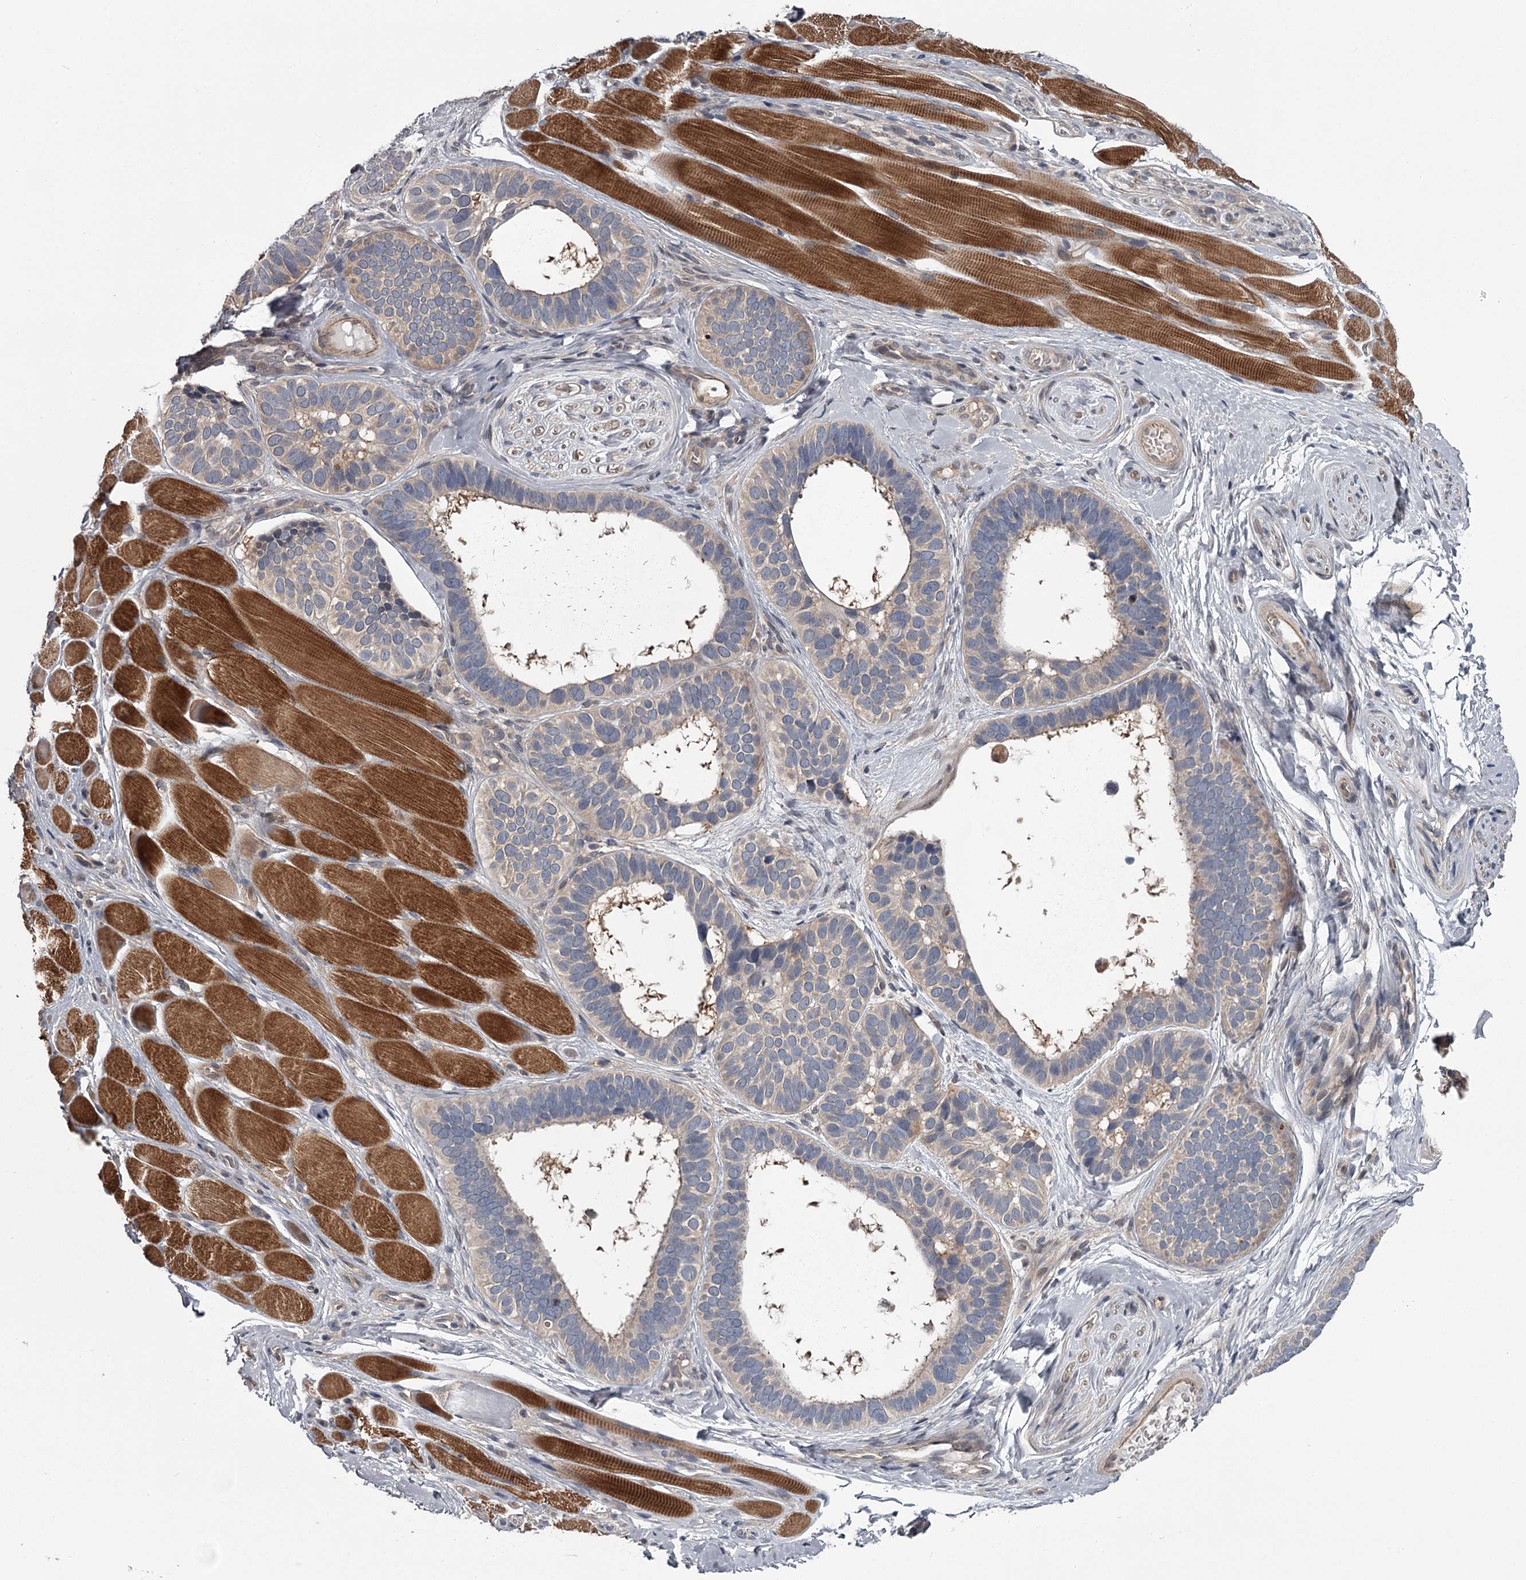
{"staining": {"intensity": "negative", "quantity": "none", "location": "none"}, "tissue": "skin cancer", "cell_type": "Tumor cells", "image_type": "cancer", "snomed": [{"axis": "morphology", "description": "Basal cell carcinoma"}, {"axis": "topography", "description": "Skin"}], "caption": "The image displays no staining of tumor cells in skin cancer (basal cell carcinoma).", "gene": "DAO", "patient": {"sex": "male", "age": 62}}